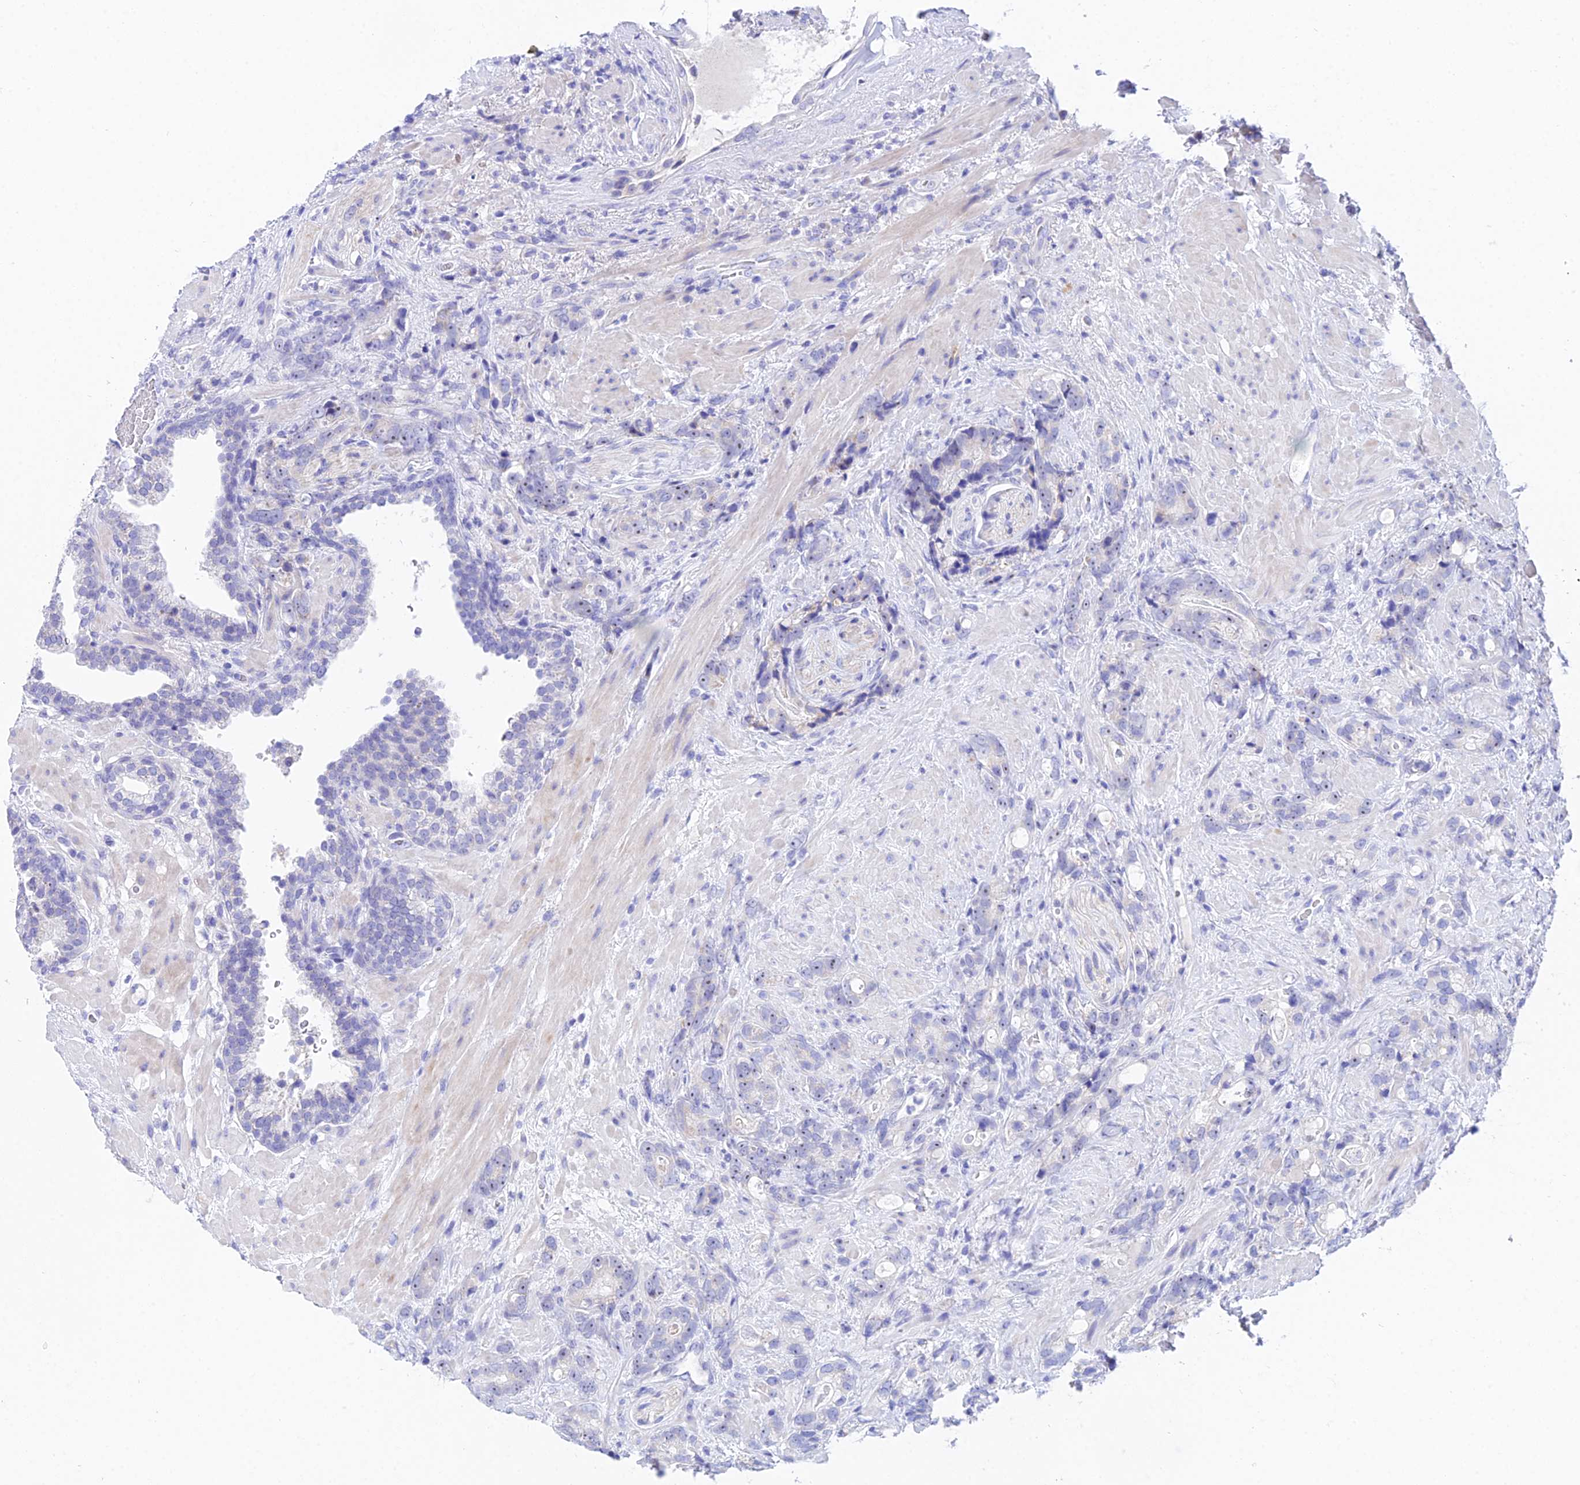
{"staining": {"intensity": "weak", "quantity": "25%-75%", "location": "nuclear"}, "tissue": "prostate cancer", "cell_type": "Tumor cells", "image_type": "cancer", "snomed": [{"axis": "morphology", "description": "Adenocarcinoma, High grade"}, {"axis": "topography", "description": "Prostate"}], "caption": "The immunohistochemical stain highlights weak nuclear expression in tumor cells of prostate cancer tissue.", "gene": "CEP41", "patient": {"sex": "male", "age": 74}}